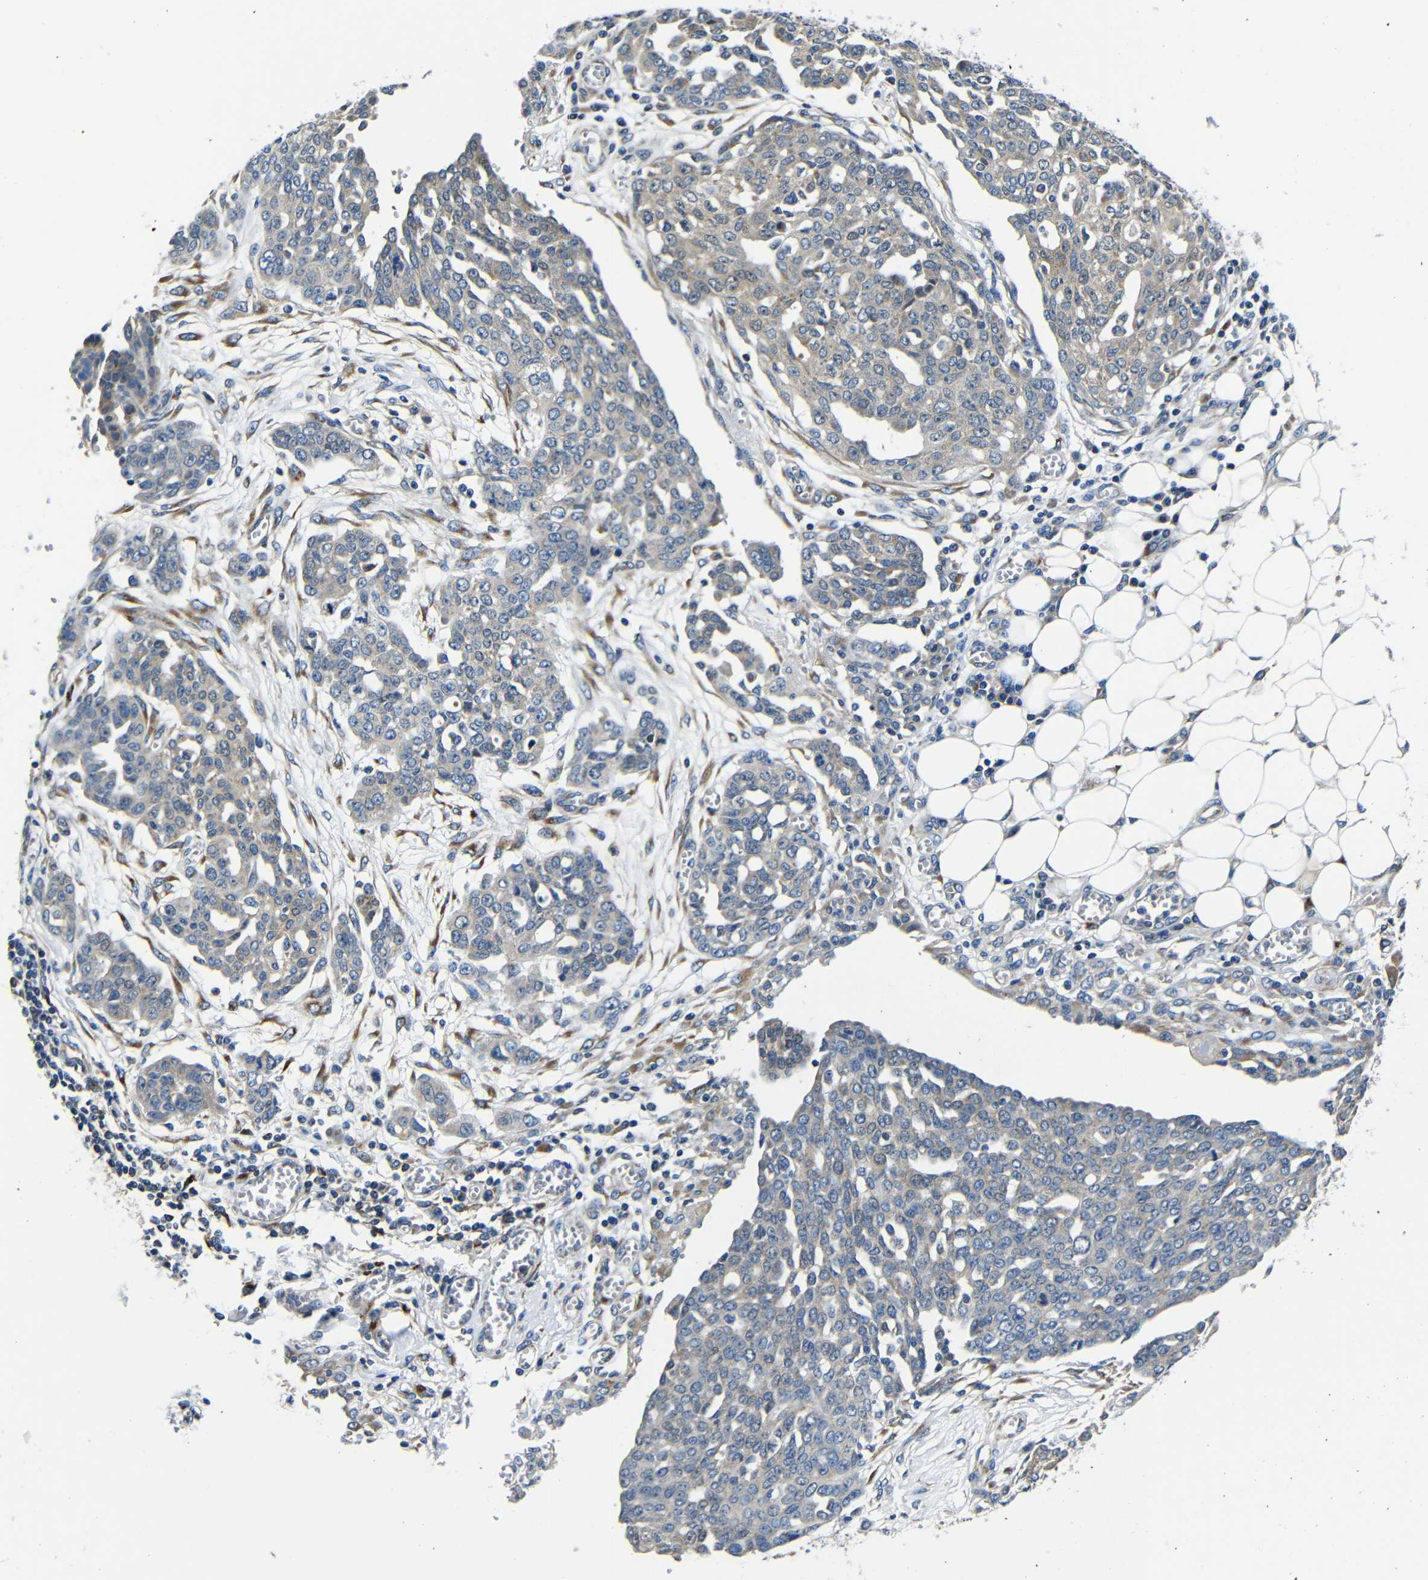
{"staining": {"intensity": "weak", "quantity": "<25%", "location": "cytoplasmic/membranous"}, "tissue": "ovarian cancer", "cell_type": "Tumor cells", "image_type": "cancer", "snomed": [{"axis": "morphology", "description": "Cystadenocarcinoma, serous, NOS"}, {"axis": "topography", "description": "Soft tissue"}, {"axis": "topography", "description": "Ovary"}], "caption": "An image of ovarian cancer (serous cystadenocarcinoma) stained for a protein exhibits no brown staining in tumor cells.", "gene": "FKBP14", "patient": {"sex": "female", "age": 57}}